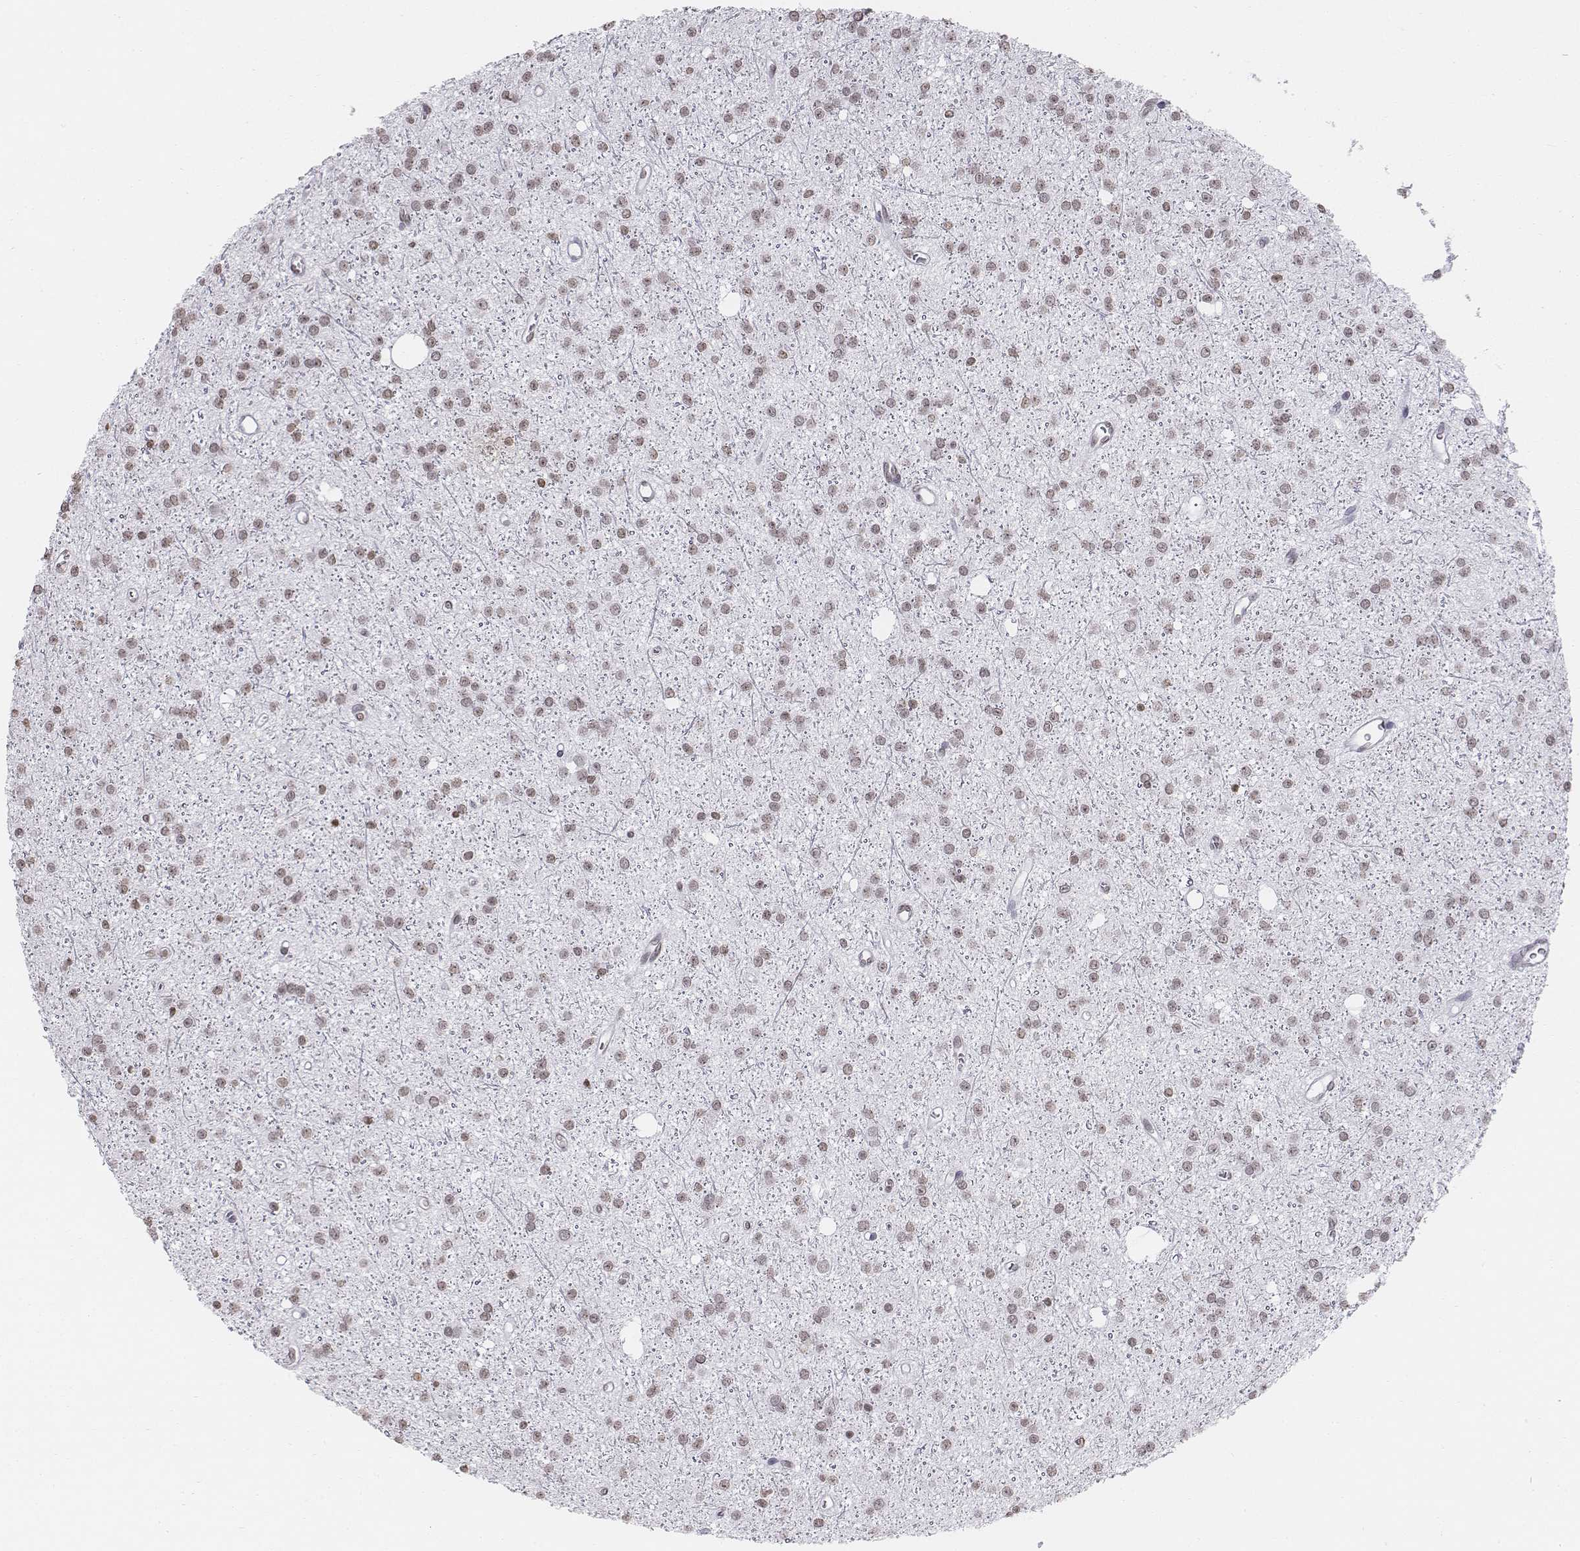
{"staining": {"intensity": "moderate", "quantity": "<25%", "location": "nuclear"}, "tissue": "glioma", "cell_type": "Tumor cells", "image_type": "cancer", "snomed": [{"axis": "morphology", "description": "Glioma, malignant, Low grade"}, {"axis": "topography", "description": "Brain"}], "caption": "This is an image of immunohistochemistry staining of glioma, which shows moderate staining in the nuclear of tumor cells.", "gene": "BARHL1", "patient": {"sex": "male", "age": 27}}